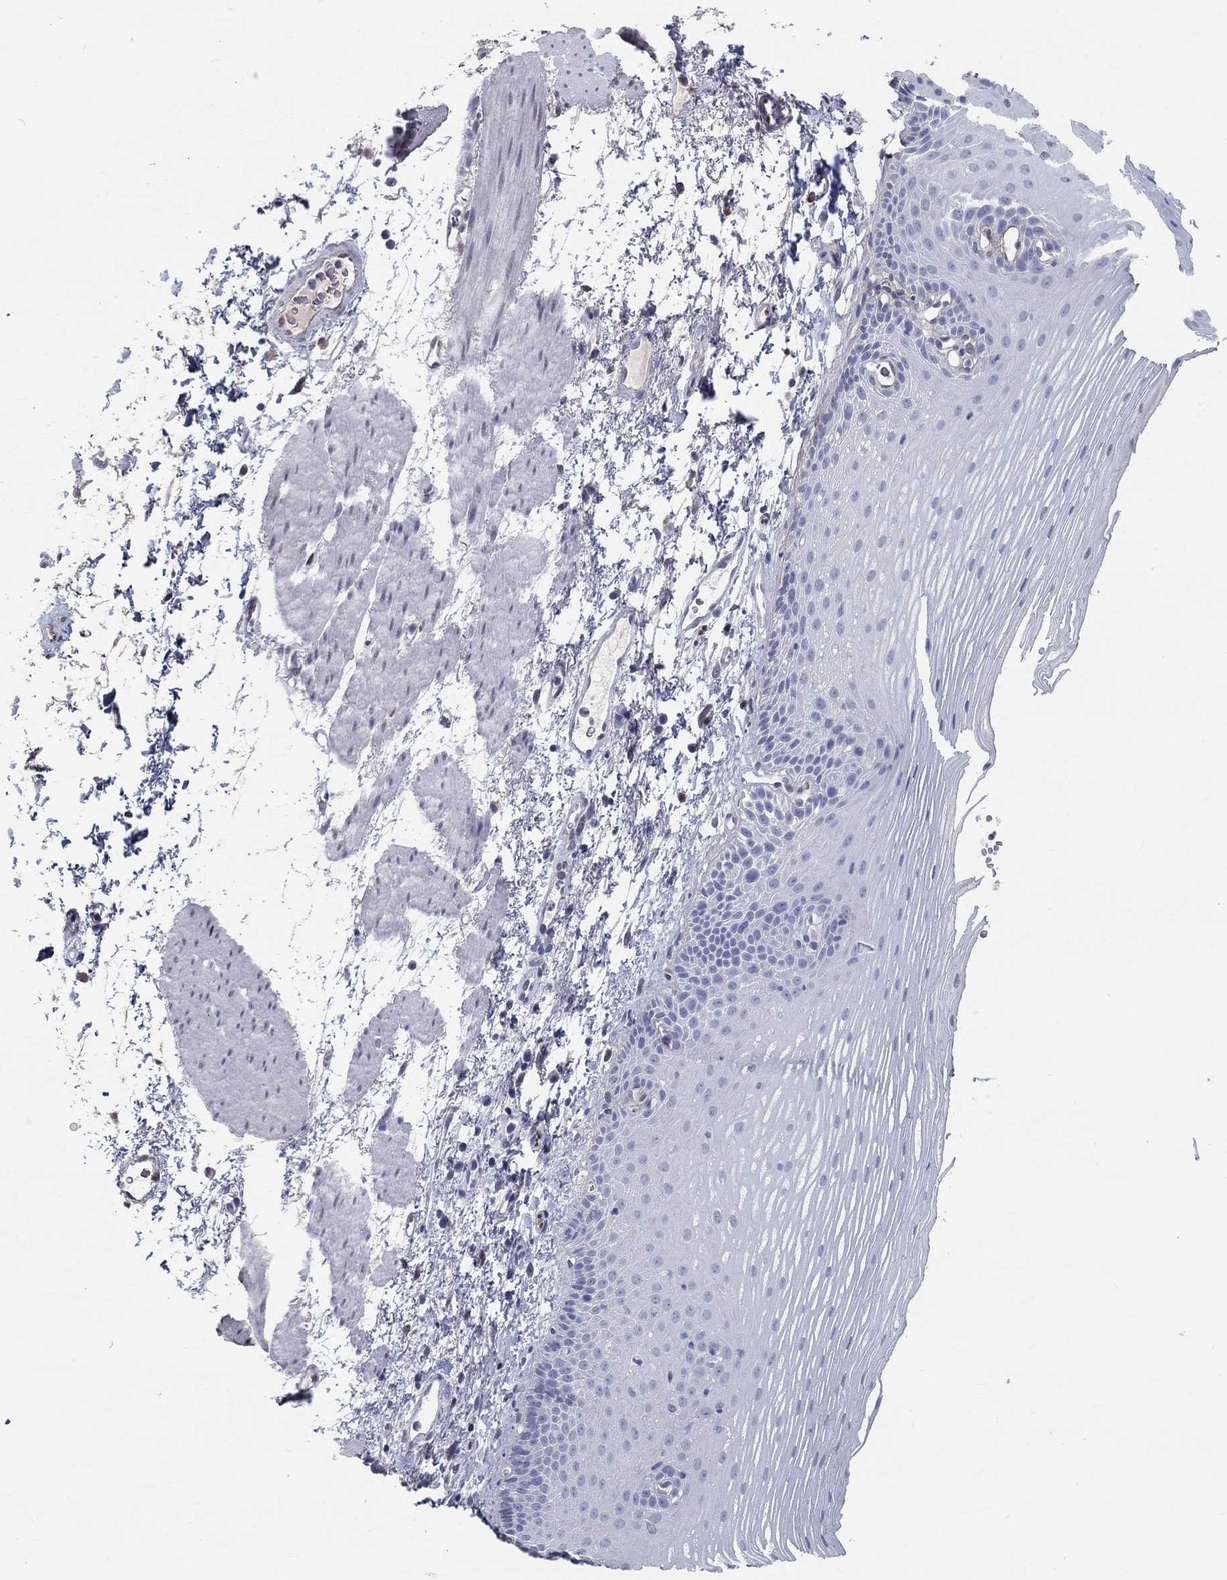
{"staining": {"intensity": "negative", "quantity": "none", "location": "none"}, "tissue": "esophagus", "cell_type": "Squamous epithelial cells", "image_type": "normal", "snomed": [{"axis": "morphology", "description": "Normal tissue, NOS"}, {"axis": "topography", "description": "Esophagus"}], "caption": "Immunohistochemistry (IHC) of unremarkable human esophagus shows no expression in squamous epithelial cells.", "gene": "FGF2", "patient": {"sex": "male", "age": 76}}